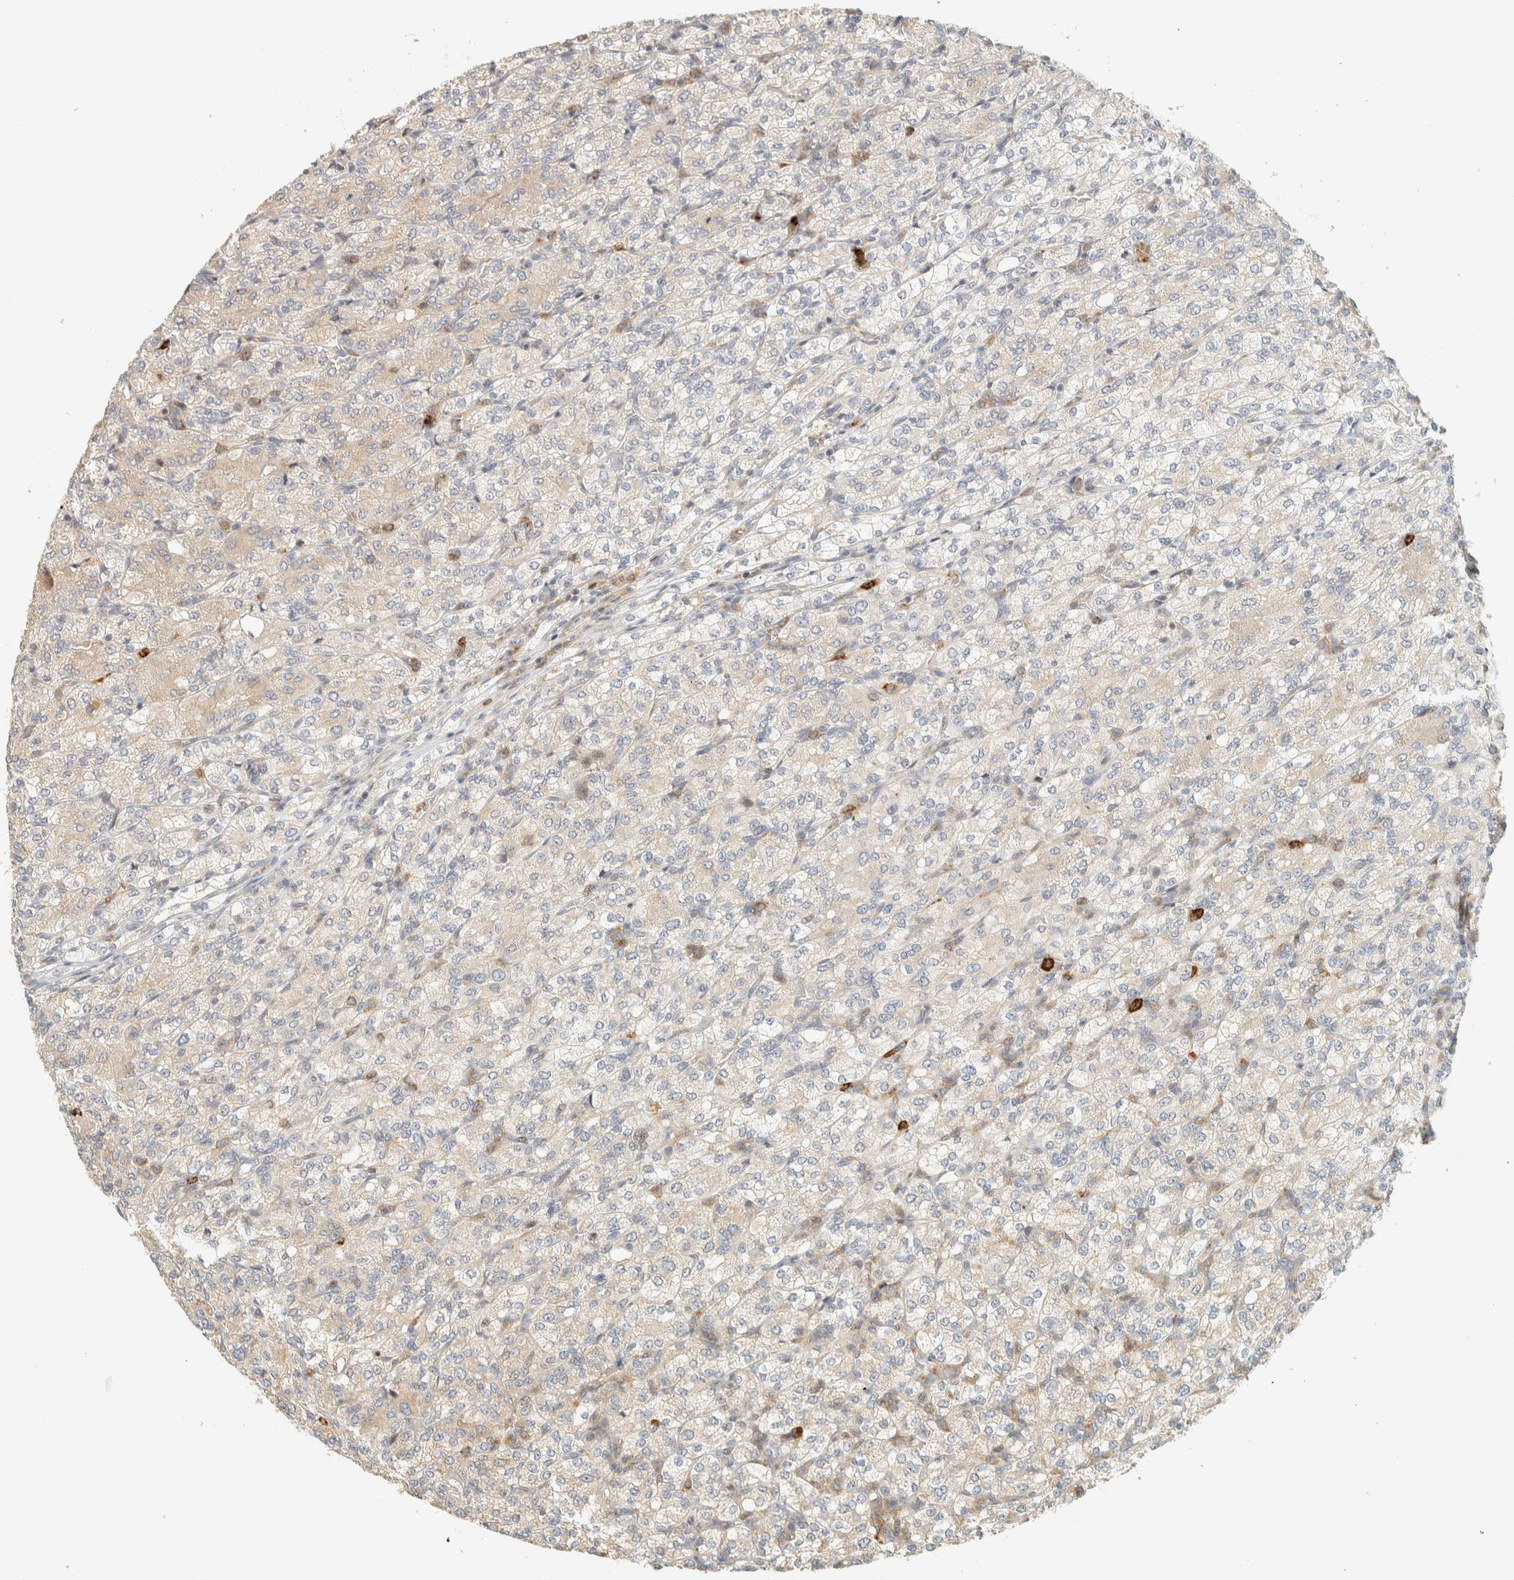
{"staining": {"intensity": "weak", "quantity": "<25%", "location": "cytoplasmic/membranous"}, "tissue": "renal cancer", "cell_type": "Tumor cells", "image_type": "cancer", "snomed": [{"axis": "morphology", "description": "Adenocarcinoma, NOS"}, {"axis": "topography", "description": "Kidney"}], "caption": "DAB immunohistochemical staining of renal cancer (adenocarcinoma) reveals no significant expression in tumor cells.", "gene": "CCDC171", "patient": {"sex": "male", "age": 77}}